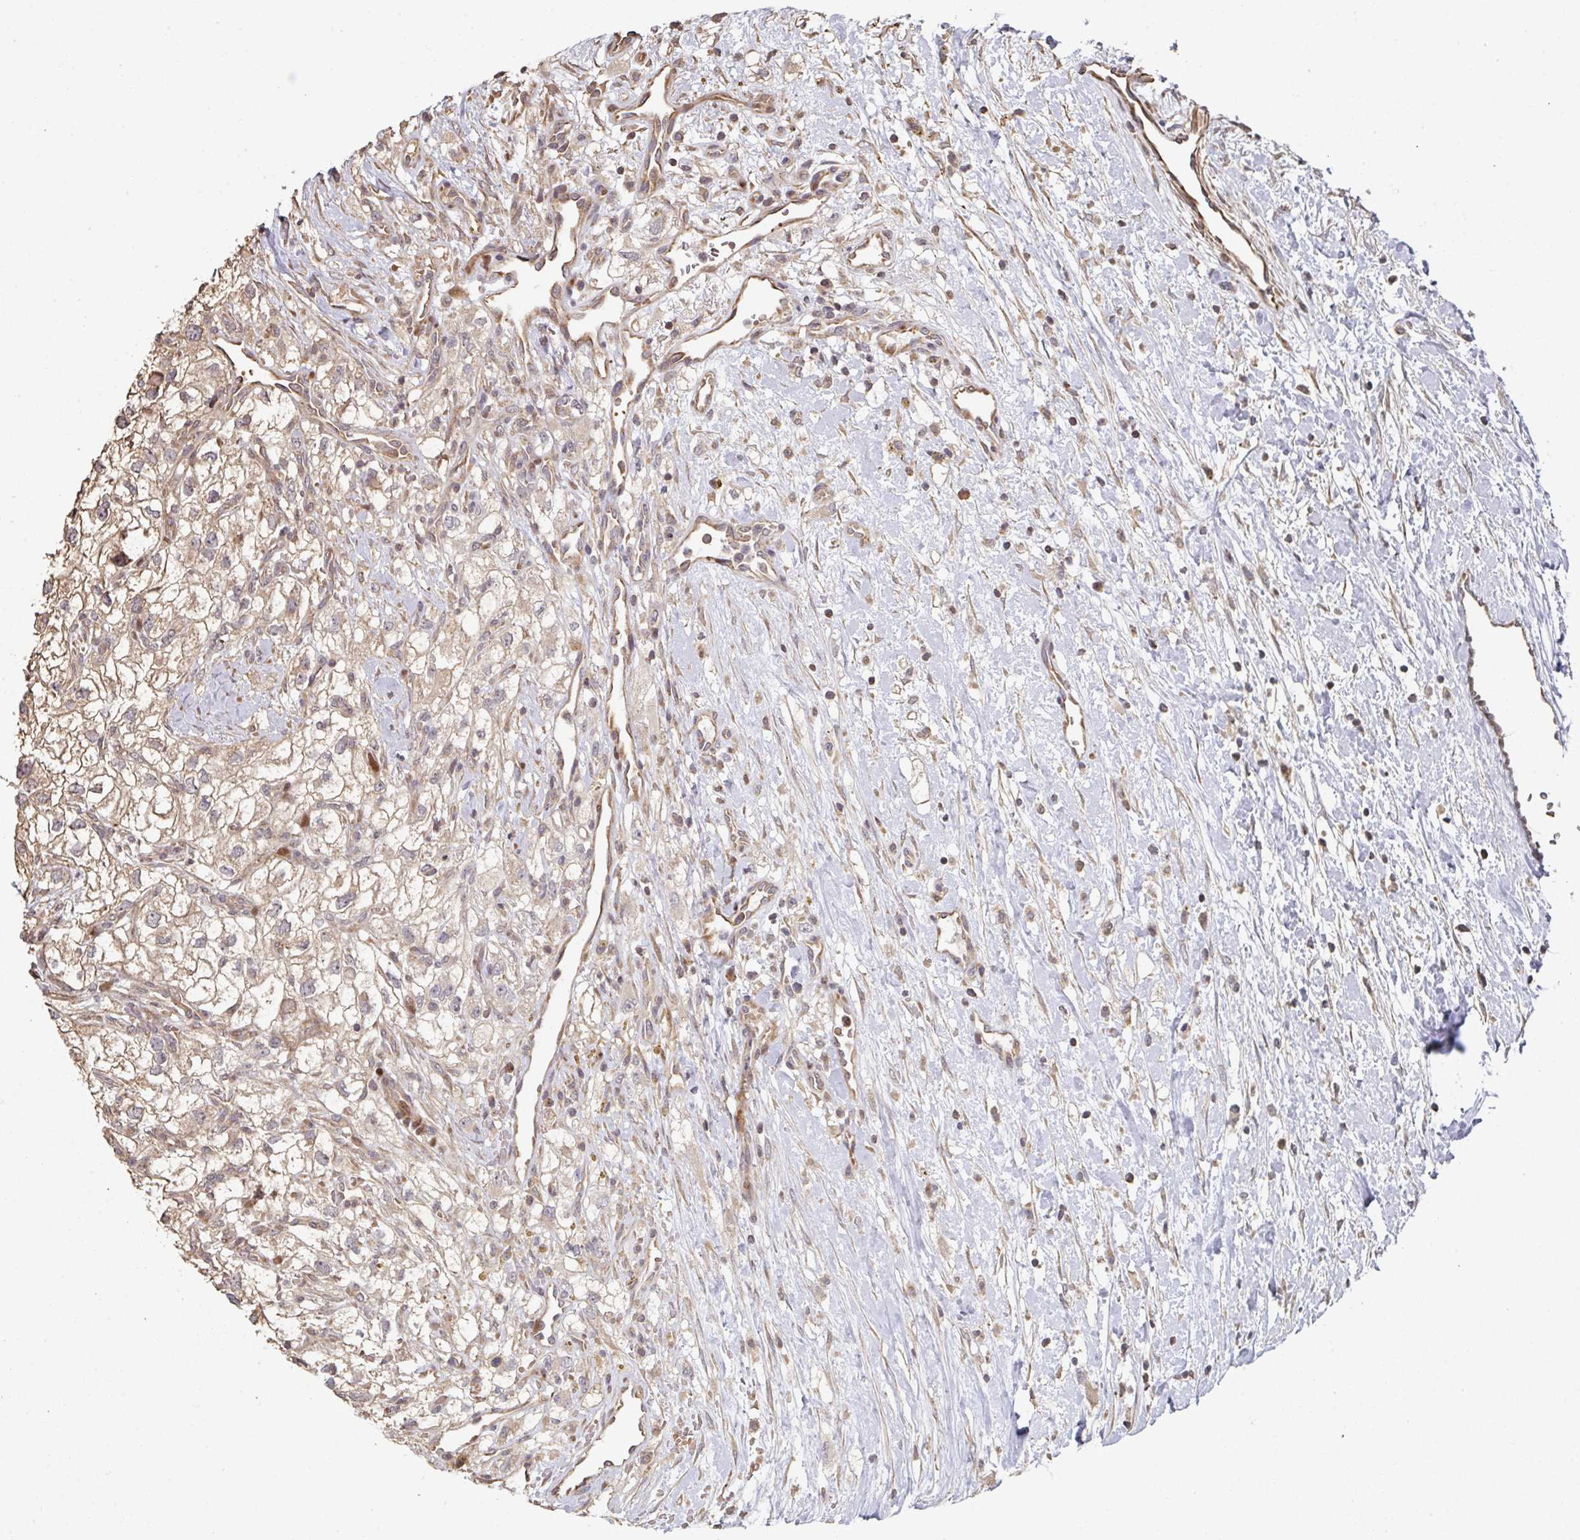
{"staining": {"intensity": "weak", "quantity": ">75%", "location": "cytoplasmic/membranous"}, "tissue": "renal cancer", "cell_type": "Tumor cells", "image_type": "cancer", "snomed": [{"axis": "morphology", "description": "Adenocarcinoma, NOS"}, {"axis": "topography", "description": "Kidney"}], "caption": "Immunohistochemistry (DAB (3,3'-diaminobenzidine)) staining of renal cancer (adenocarcinoma) displays weak cytoplasmic/membranous protein staining in about >75% of tumor cells.", "gene": "CA7", "patient": {"sex": "male", "age": 59}}